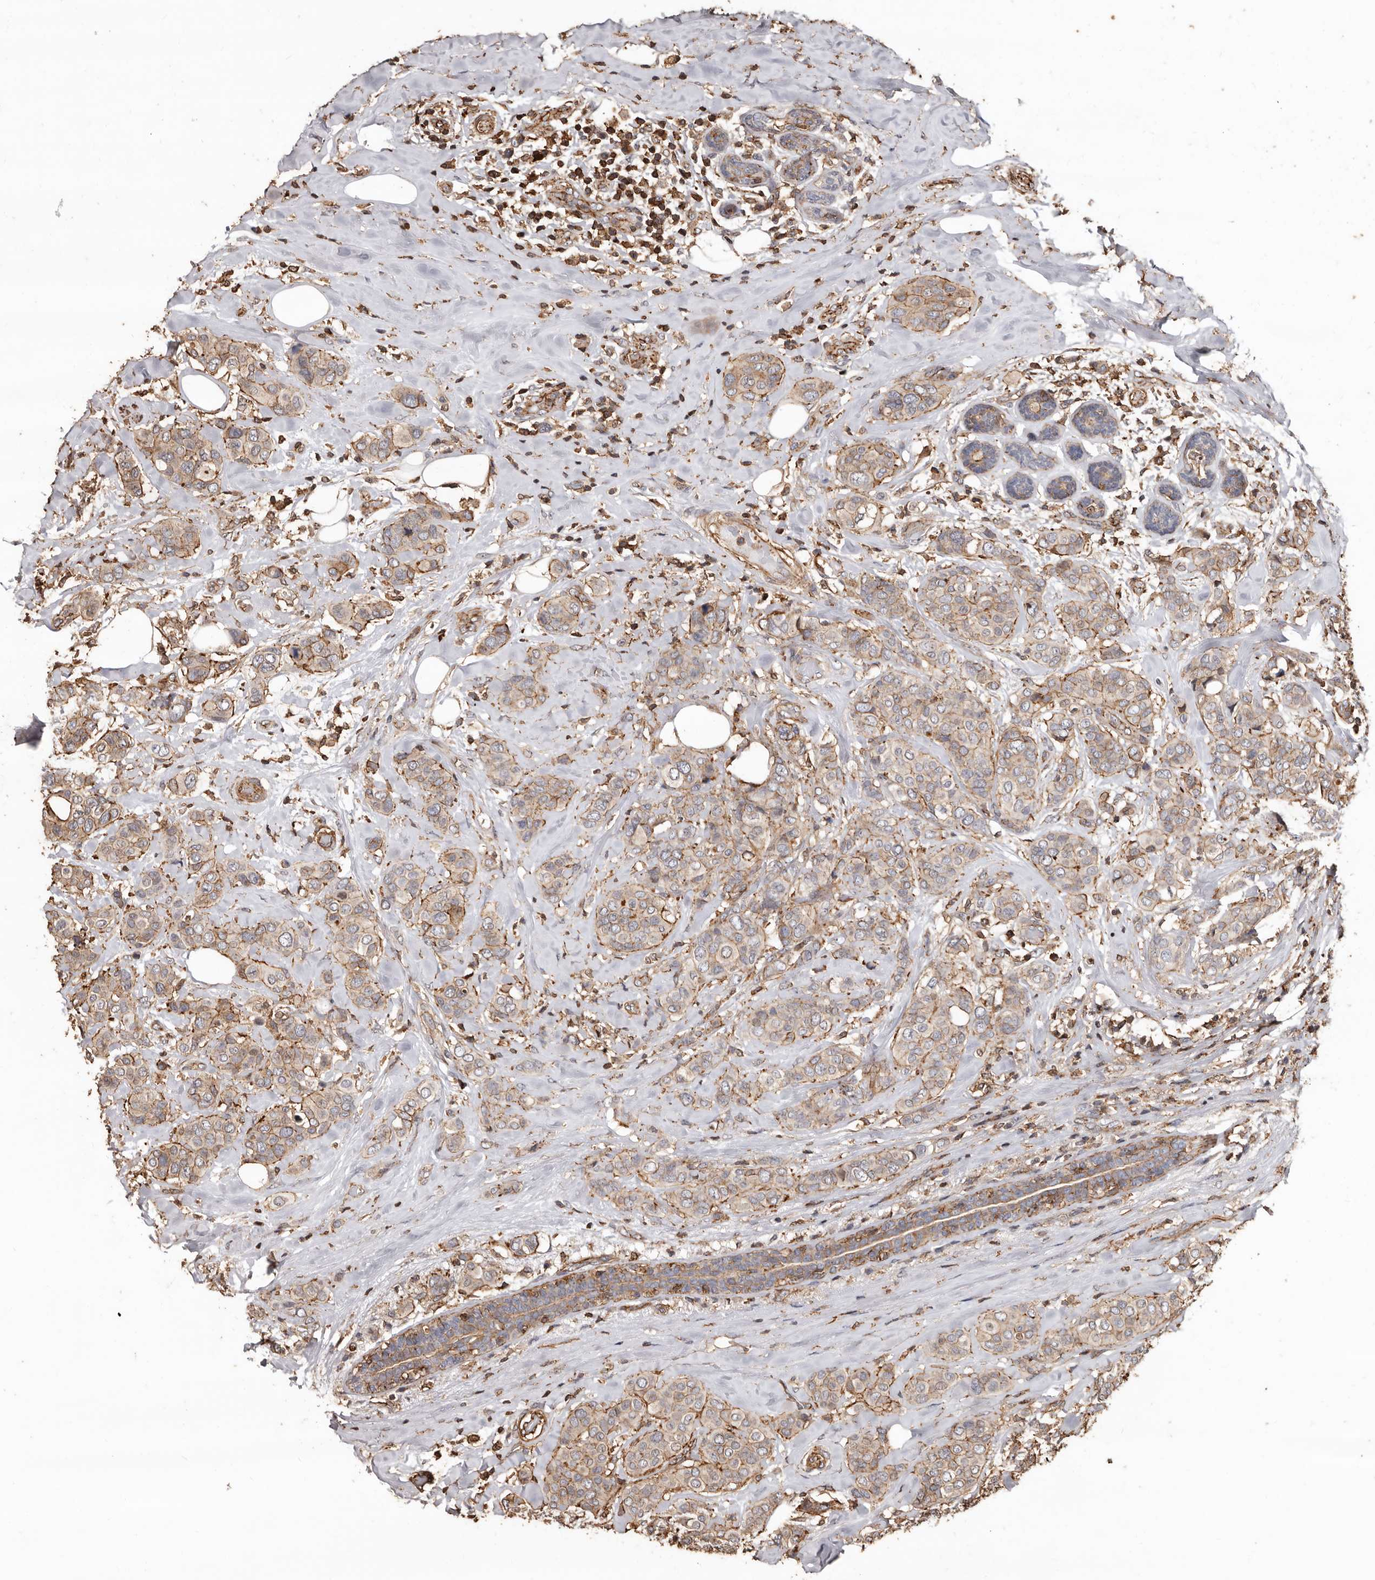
{"staining": {"intensity": "moderate", "quantity": "<25%", "location": "cytoplasmic/membranous"}, "tissue": "breast cancer", "cell_type": "Tumor cells", "image_type": "cancer", "snomed": [{"axis": "morphology", "description": "Lobular carcinoma"}, {"axis": "topography", "description": "Breast"}], "caption": "A high-resolution image shows IHC staining of breast cancer (lobular carcinoma), which displays moderate cytoplasmic/membranous staining in about <25% of tumor cells.", "gene": "GSK3A", "patient": {"sex": "female", "age": 51}}